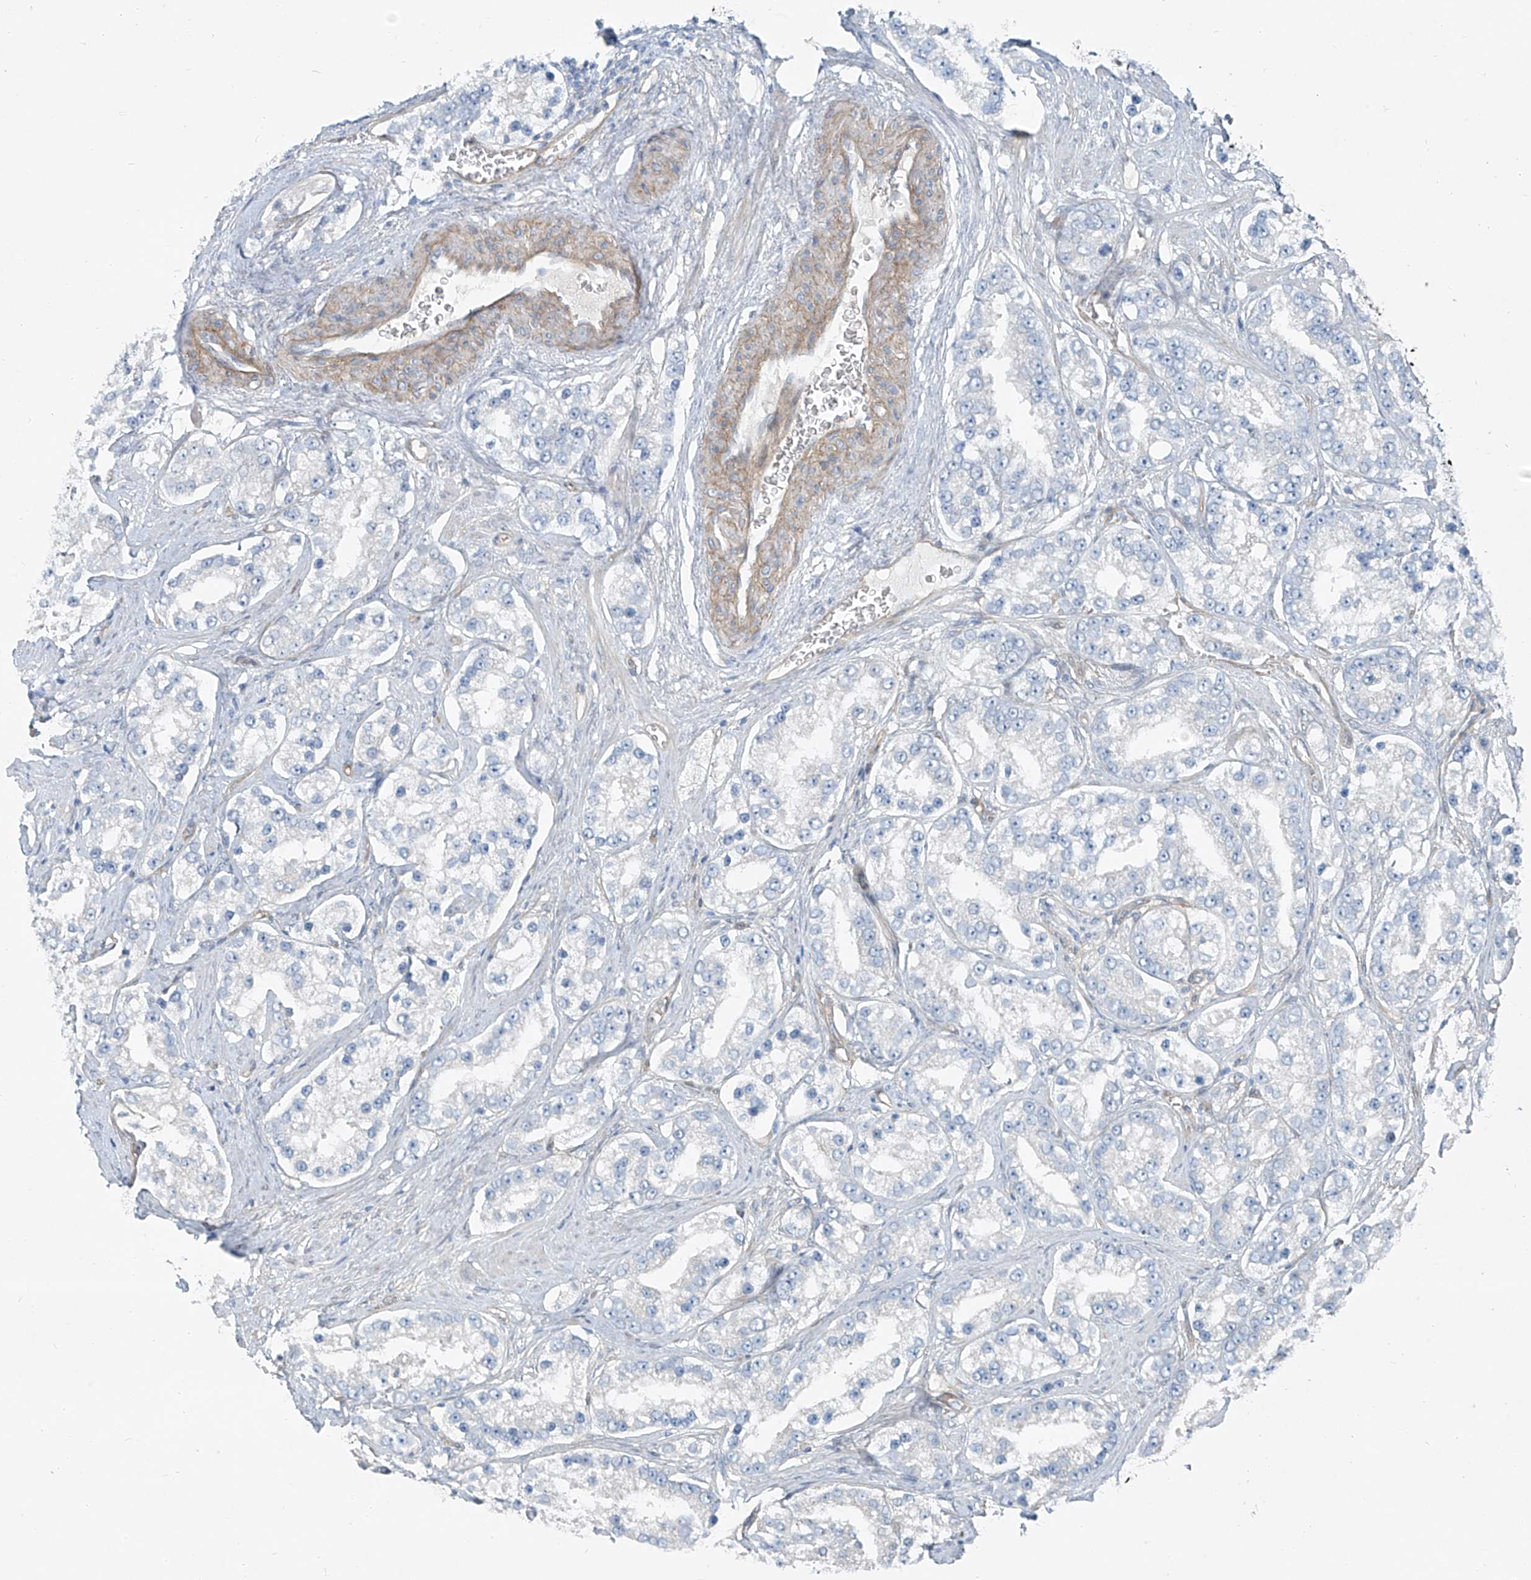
{"staining": {"intensity": "negative", "quantity": "none", "location": "none"}, "tissue": "prostate cancer", "cell_type": "Tumor cells", "image_type": "cancer", "snomed": [{"axis": "morphology", "description": "Normal tissue, NOS"}, {"axis": "morphology", "description": "Adenocarcinoma, High grade"}, {"axis": "topography", "description": "Prostate"}], "caption": "The photomicrograph displays no significant staining in tumor cells of prostate cancer (high-grade adenocarcinoma).", "gene": "TNS2", "patient": {"sex": "male", "age": 83}}